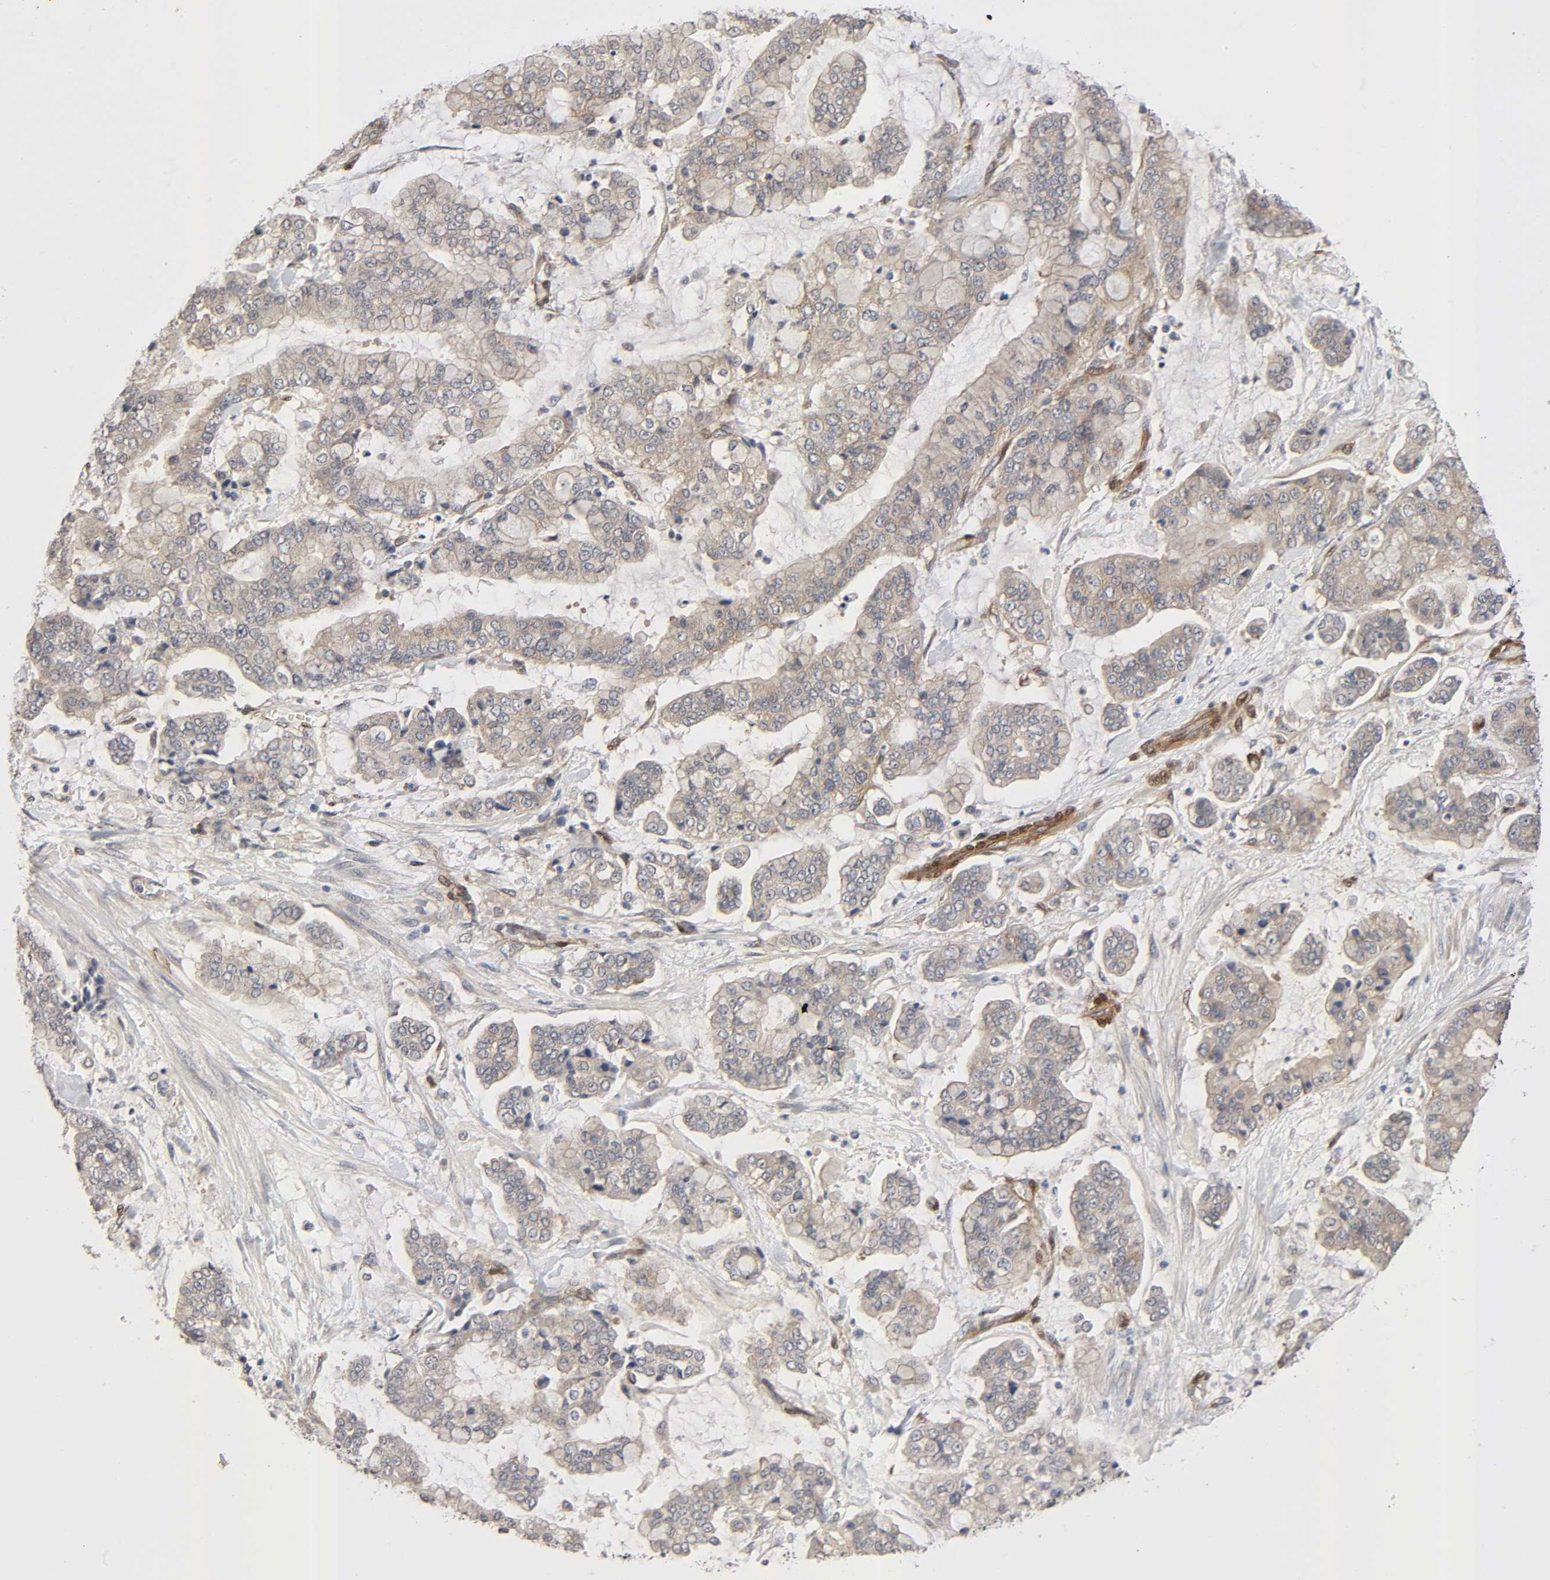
{"staining": {"intensity": "weak", "quantity": ">75%", "location": "cytoplasmic/membranous"}, "tissue": "stomach cancer", "cell_type": "Tumor cells", "image_type": "cancer", "snomed": [{"axis": "morphology", "description": "Normal tissue, NOS"}, {"axis": "morphology", "description": "Adenocarcinoma, NOS"}, {"axis": "topography", "description": "Stomach, upper"}, {"axis": "topography", "description": "Stomach"}], "caption": "Stomach adenocarcinoma tissue exhibits weak cytoplasmic/membranous expression in approximately >75% of tumor cells", "gene": "PTK2", "patient": {"sex": "male", "age": 76}}